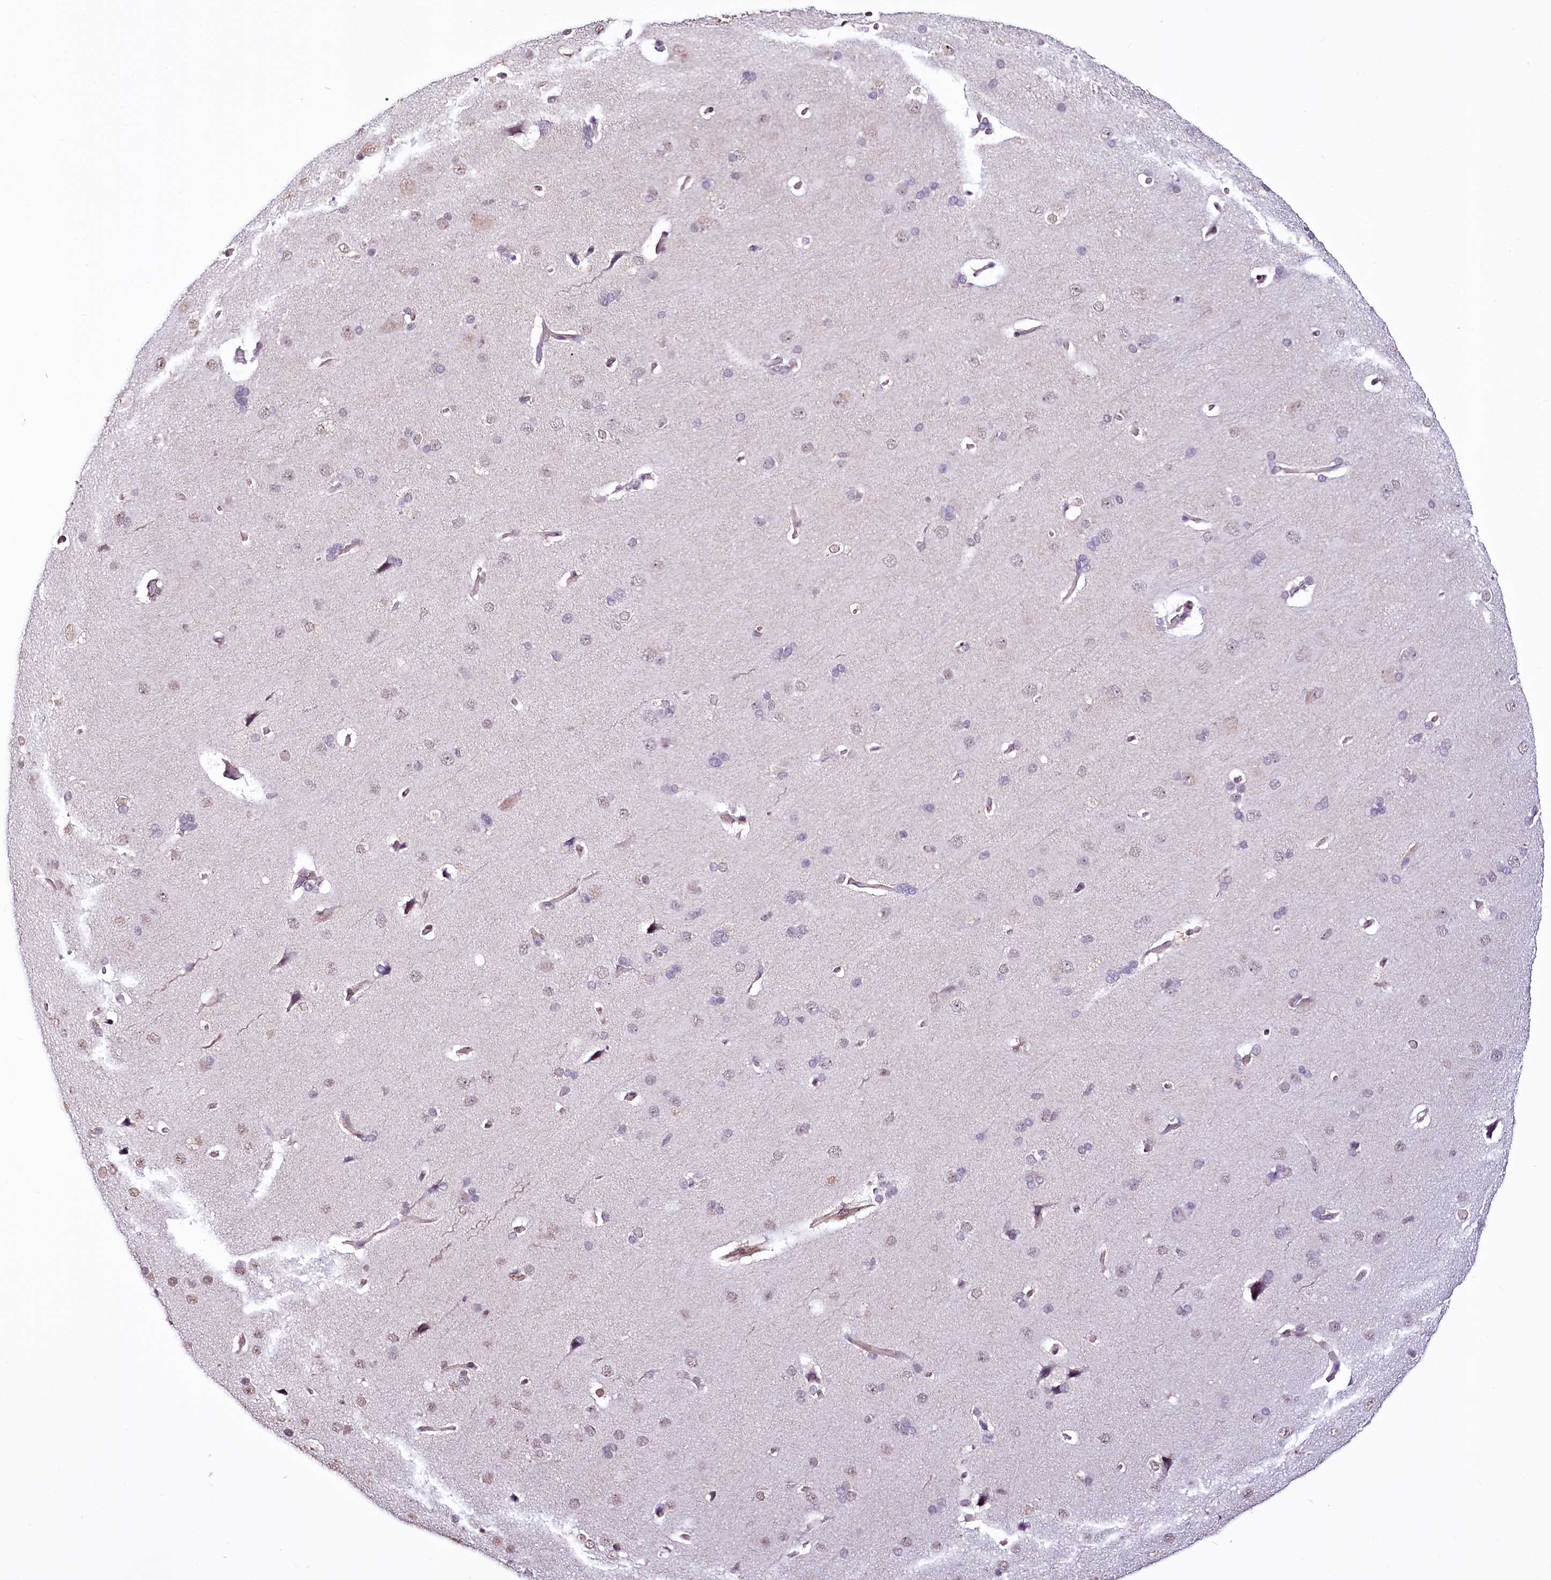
{"staining": {"intensity": "negative", "quantity": "none", "location": "none"}, "tissue": "cerebral cortex", "cell_type": "Endothelial cells", "image_type": "normal", "snomed": [{"axis": "morphology", "description": "Normal tissue, NOS"}, {"axis": "topography", "description": "Cerebral cortex"}], "caption": "Immunohistochemistry (IHC) of benign cerebral cortex exhibits no staining in endothelial cells.", "gene": "ST7", "patient": {"sex": "male", "age": 62}}